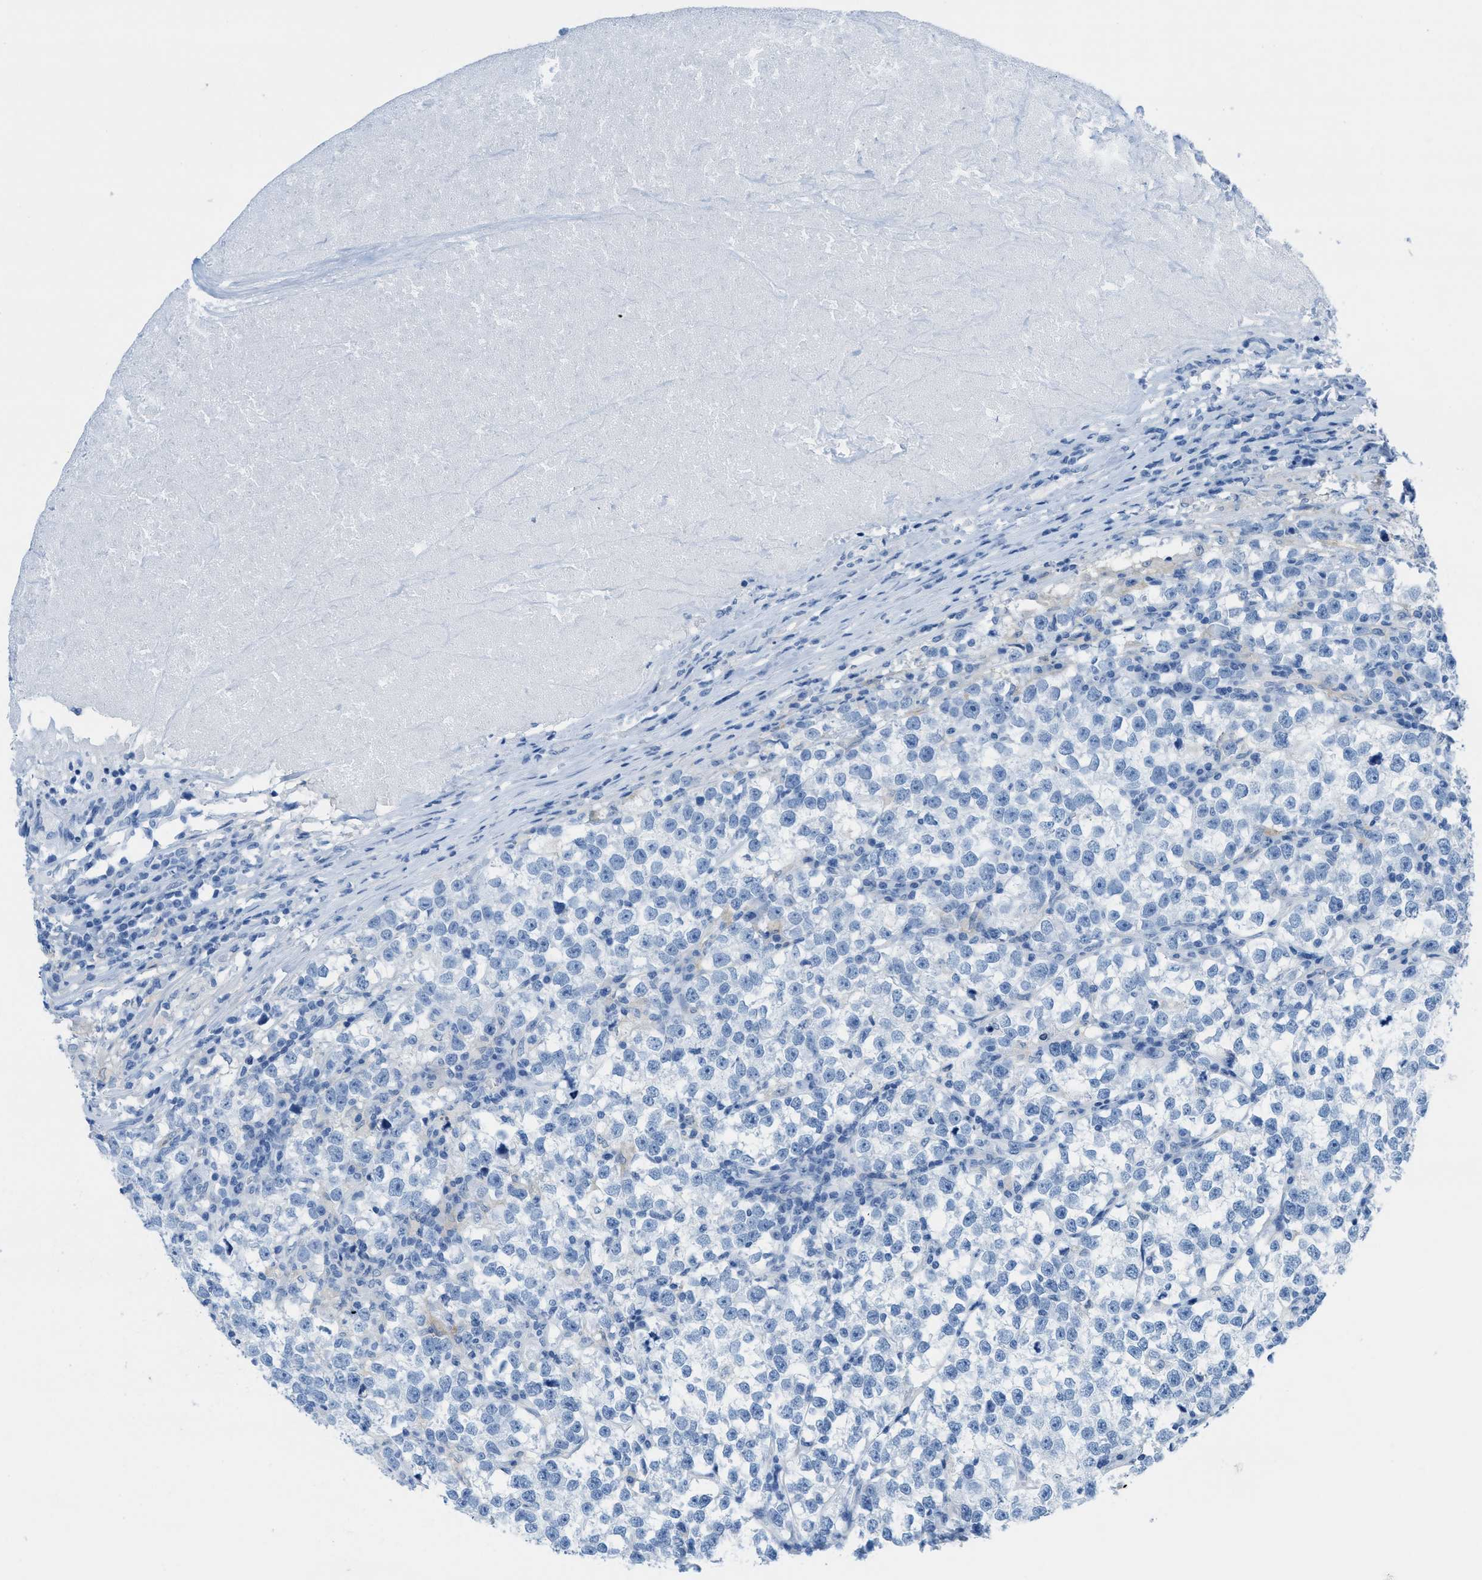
{"staining": {"intensity": "negative", "quantity": "none", "location": "none"}, "tissue": "testis cancer", "cell_type": "Tumor cells", "image_type": "cancer", "snomed": [{"axis": "morphology", "description": "Normal tissue, NOS"}, {"axis": "morphology", "description": "Seminoma, NOS"}, {"axis": "topography", "description": "Testis"}], "caption": "This is an immunohistochemistry micrograph of human seminoma (testis). There is no positivity in tumor cells.", "gene": "ASGR1", "patient": {"sex": "male", "age": 43}}